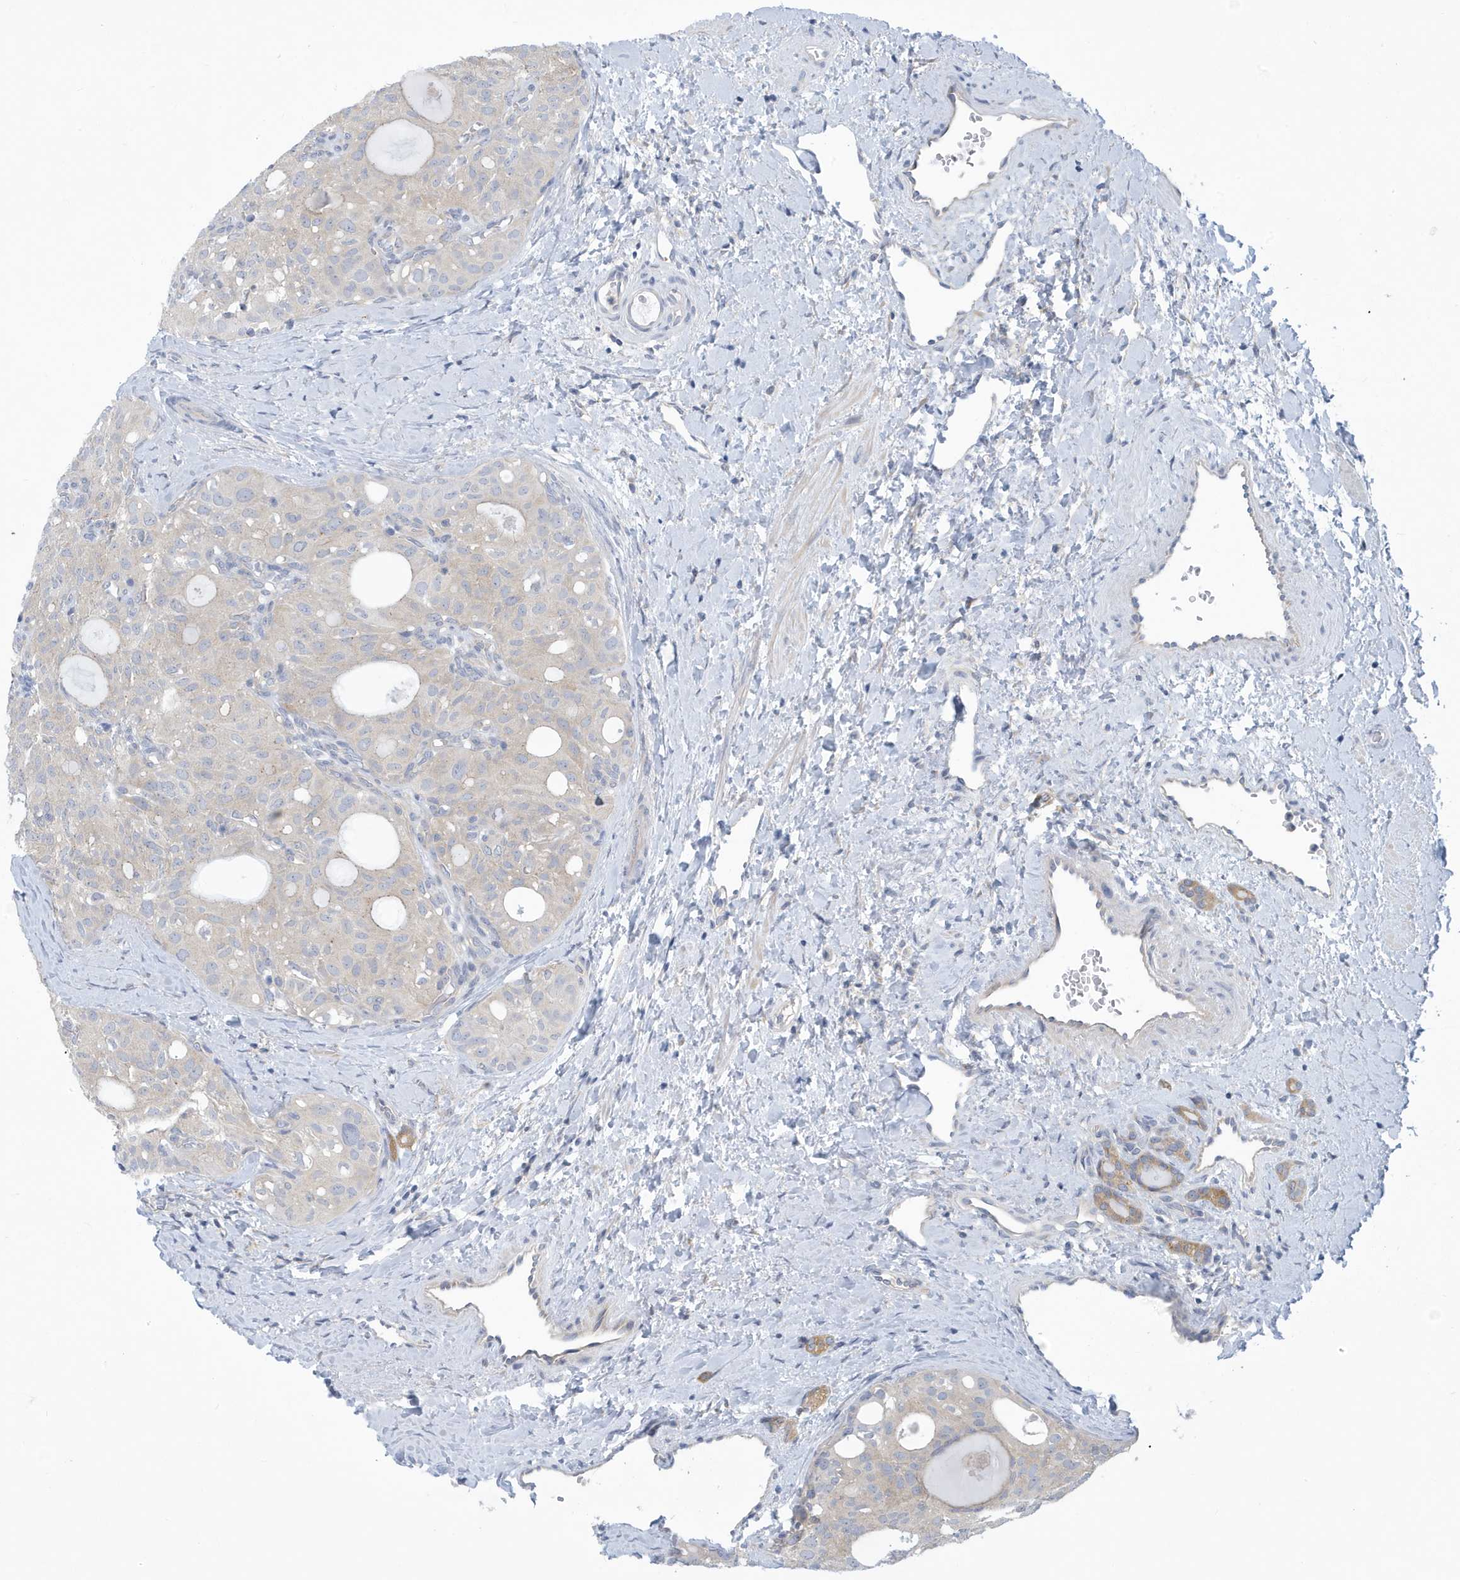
{"staining": {"intensity": "negative", "quantity": "none", "location": "none"}, "tissue": "thyroid cancer", "cell_type": "Tumor cells", "image_type": "cancer", "snomed": [{"axis": "morphology", "description": "Follicular adenoma carcinoma, NOS"}, {"axis": "topography", "description": "Thyroid gland"}], "caption": "IHC of thyroid cancer reveals no expression in tumor cells.", "gene": "VTA1", "patient": {"sex": "male", "age": 75}}